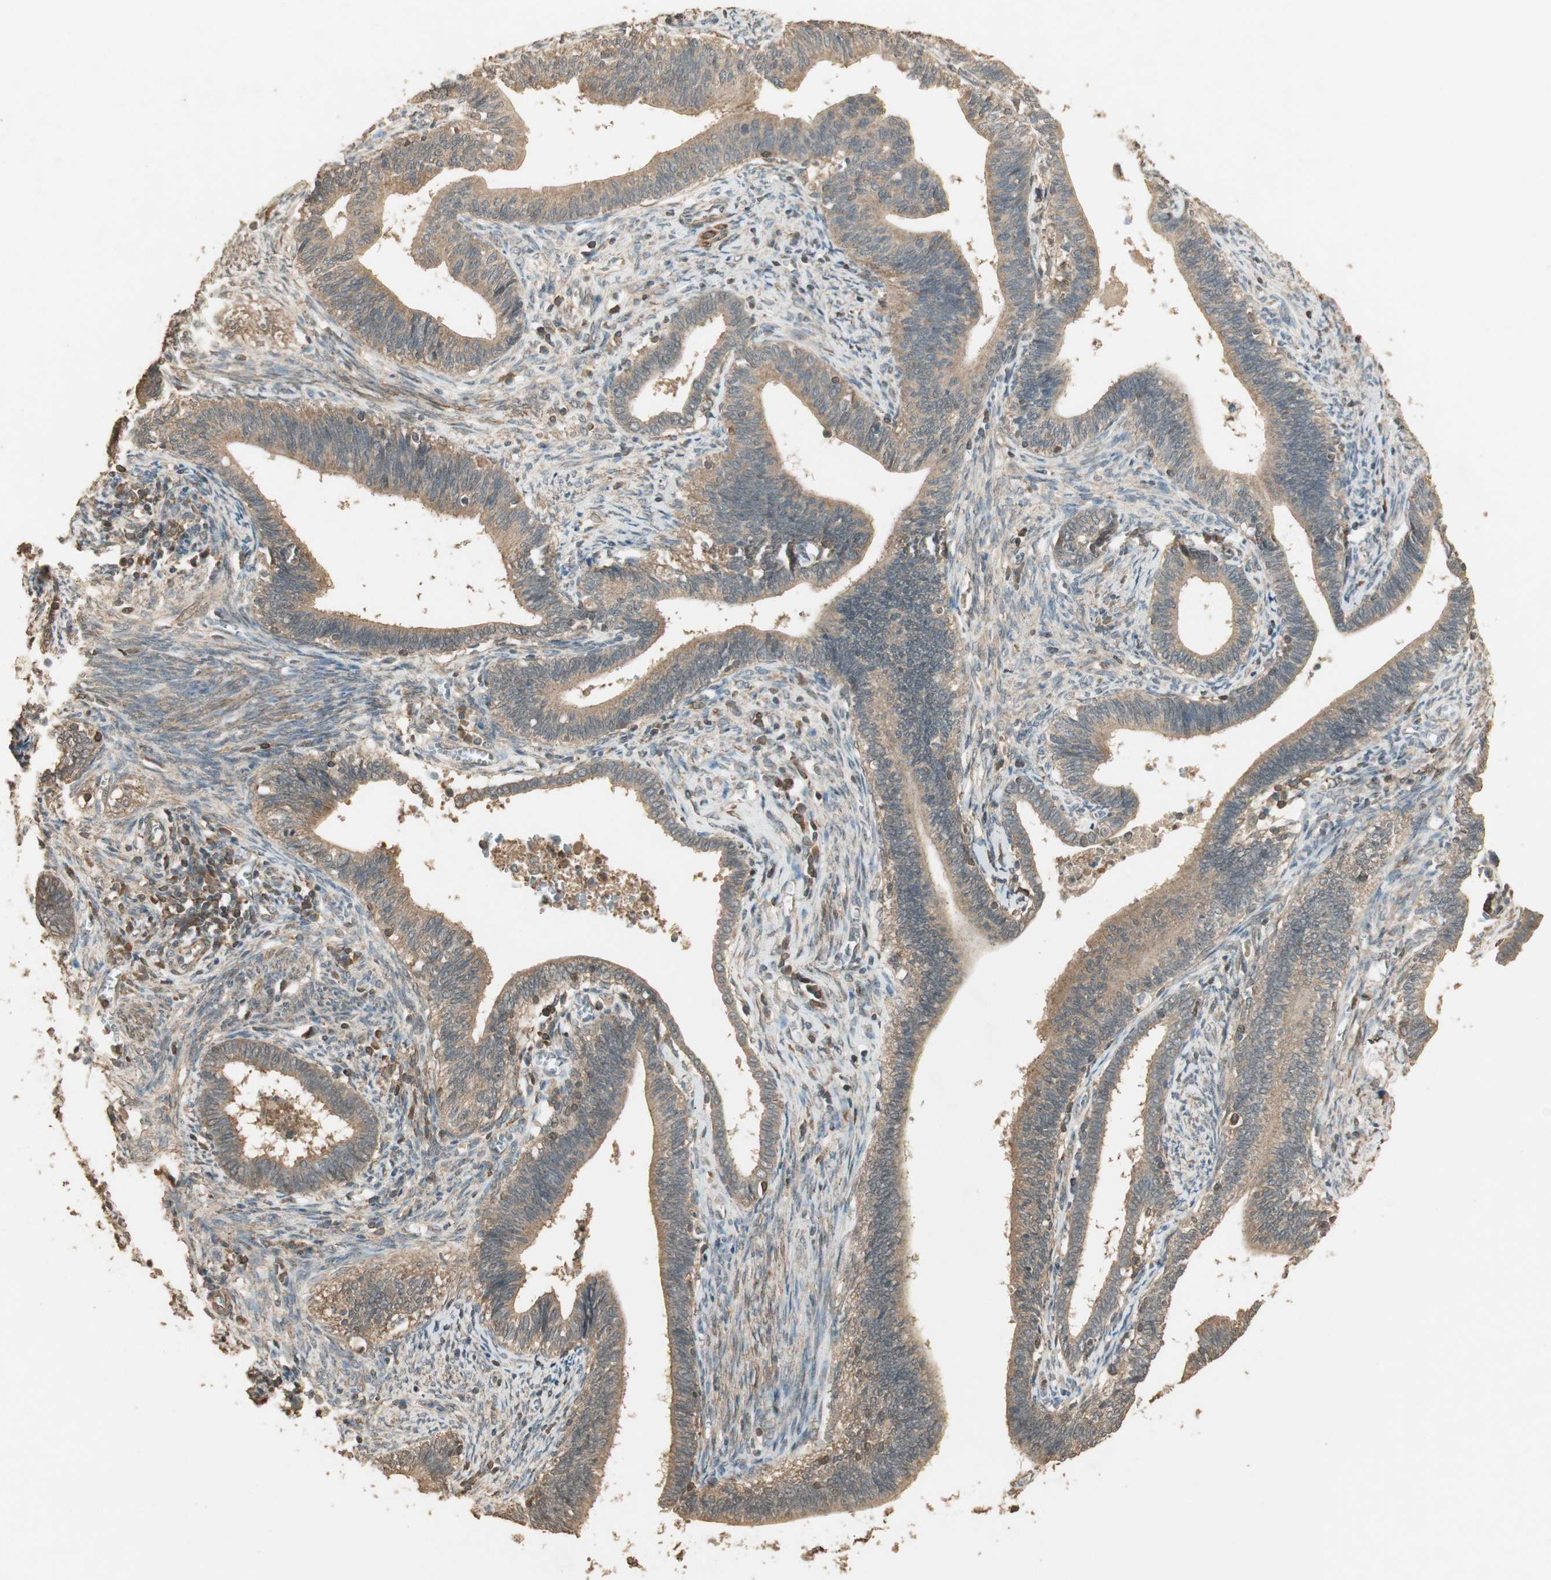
{"staining": {"intensity": "moderate", "quantity": ">75%", "location": "cytoplasmic/membranous"}, "tissue": "cervical cancer", "cell_type": "Tumor cells", "image_type": "cancer", "snomed": [{"axis": "morphology", "description": "Adenocarcinoma, NOS"}, {"axis": "topography", "description": "Cervix"}], "caption": "A brown stain shows moderate cytoplasmic/membranous staining of a protein in human cervical cancer (adenocarcinoma) tumor cells.", "gene": "USP2", "patient": {"sex": "female", "age": 44}}